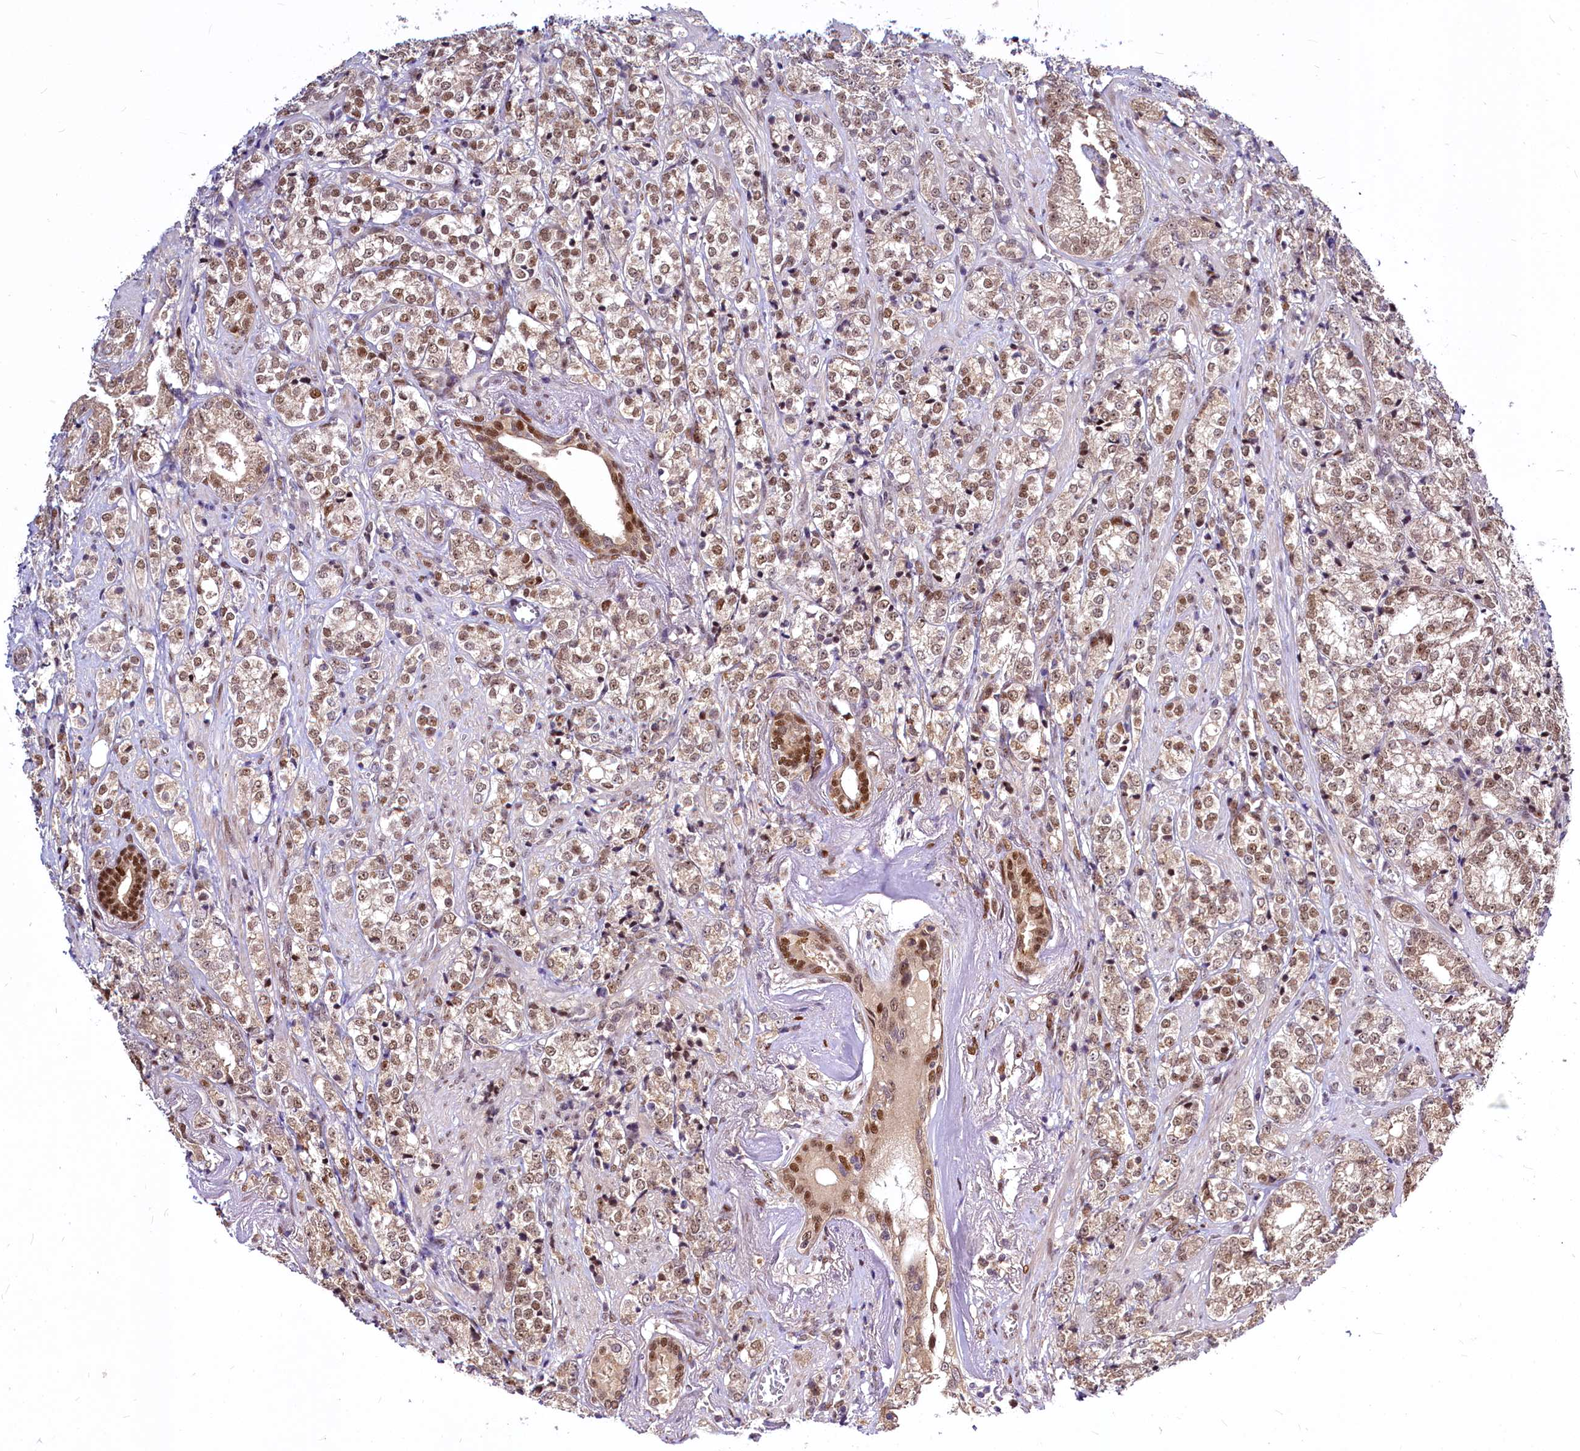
{"staining": {"intensity": "moderate", "quantity": ">75%", "location": "nuclear"}, "tissue": "prostate cancer", "cell_type": "Tumor cells", "image_type": "cancer", "snomed": [{"axis": "morphology", "description": "Adenocarcinoma, High grade"}, {"axis": "topography", "description": "Prostate"}], "caption": "Immunohistochemical staining of prostate cancer exhibits medium levels of moderate nuclear protein staining in approximately >75% of tumor cells.", "gene": "MAML2", "patient": {"sex": "male", "age": 69}}